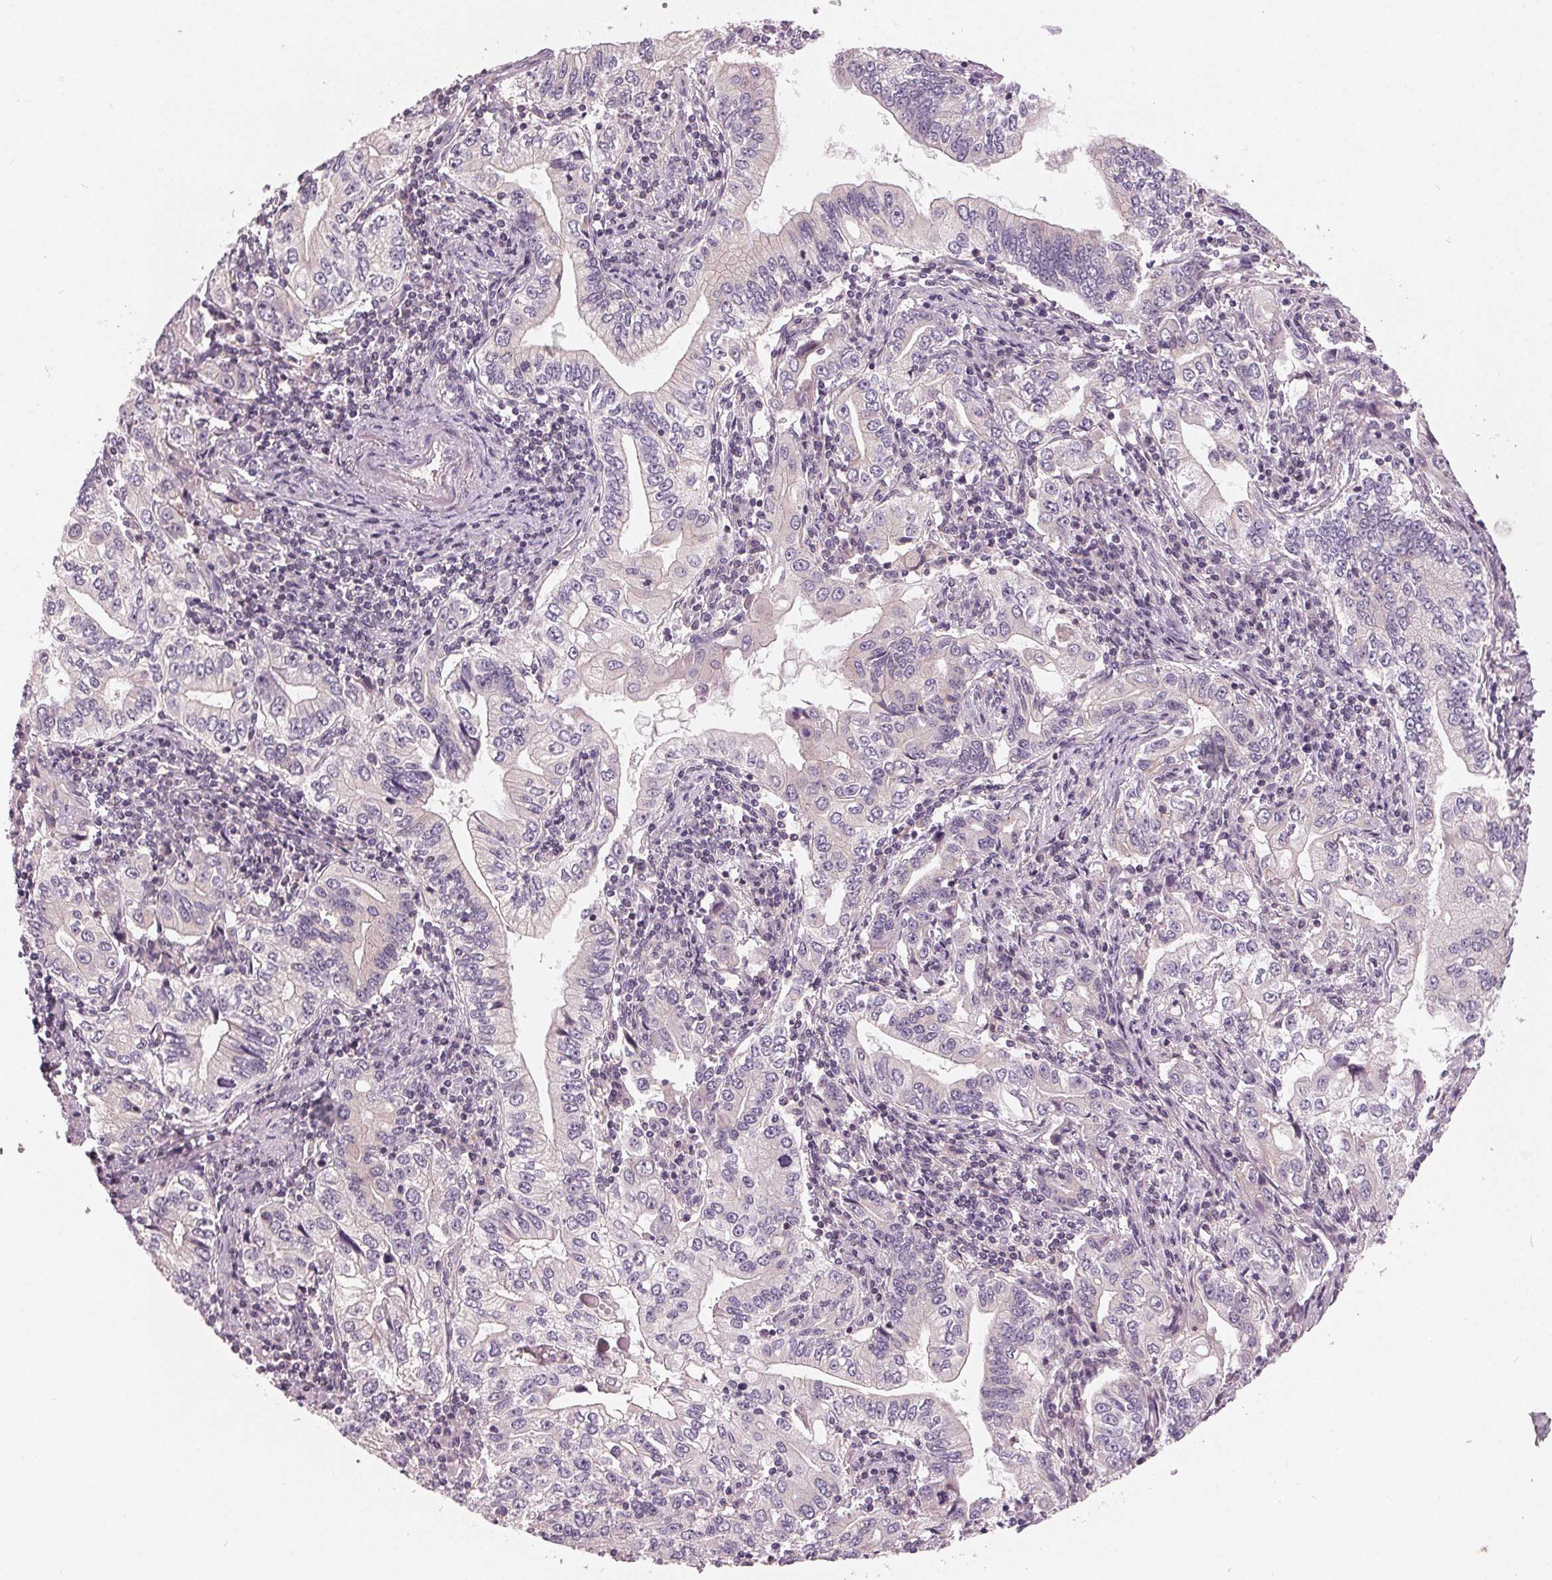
{"staining": {"intensity": "negative", "quantity": "none", "location": "none"}, "tissue": "stomach cancer", "cell_type": "Tumor cells", "image_type": "cancer", "snomed": [{"axis": "morphology", "description": "Adenocarcinoma, NOS"}, {"axis": "topography", "description": "Stomach, lower"}], "caption": "Stomach cancer stained for a protein using immunohistochemistry (IHC) demonstrates no positivity tumor cells.", "gene": "ZNF605", "patient": {"sex": "female", "age": 72}}